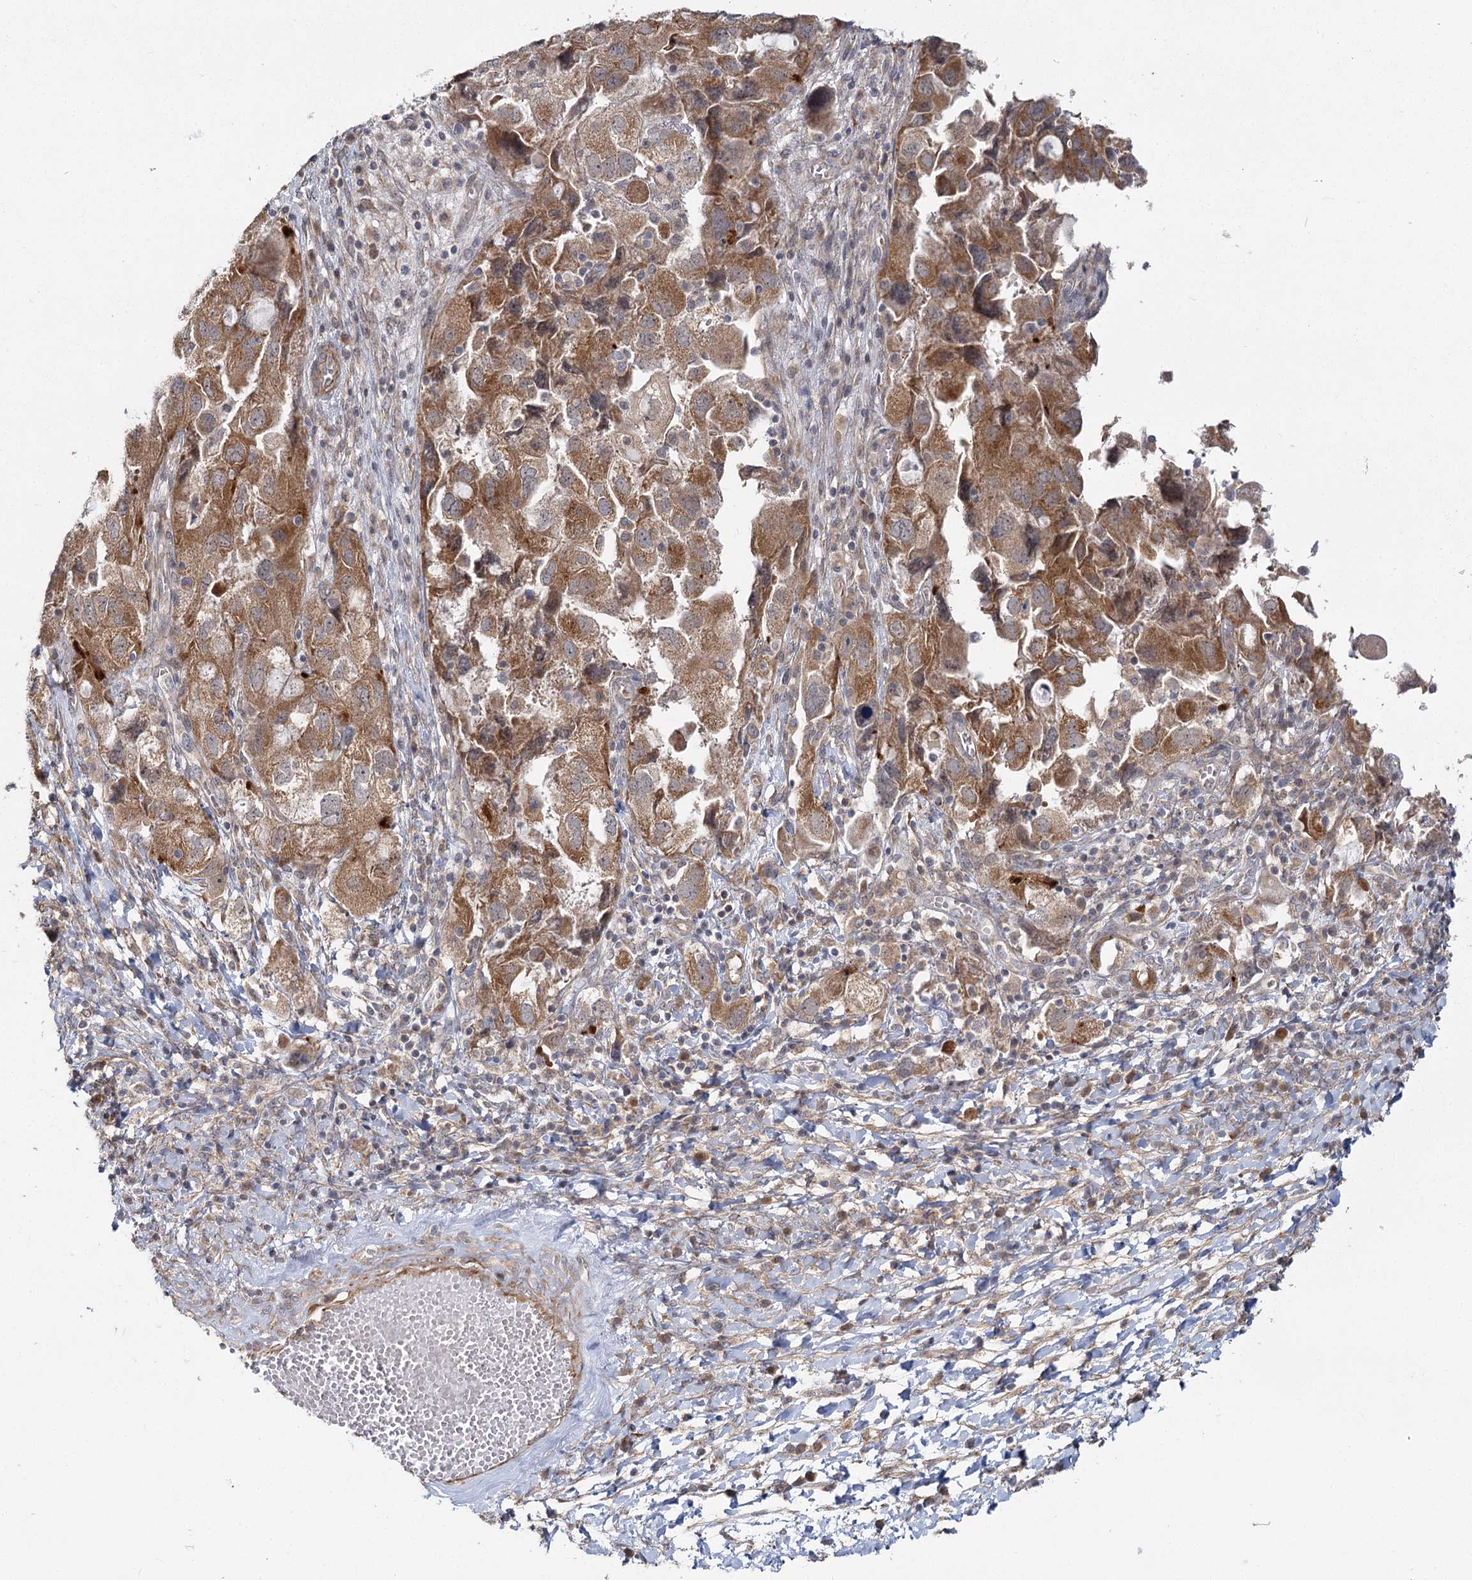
{"staining": {"intensity": "moderate", "quantity": ">75%", "location": "cytoplasmic/membranous"}, "tissue": "ovarian cancer", "cell_type": "Tumor cells", "image_type": "cancer", "snomed": [{"axis": "morphology", "description": "Carcinoma, NOS"}, {"axis": "morphology", "description": "Cystadenocarcinoma, serous, NOS"}, {"axis": "topography", "description": "Ovary"}], "caption": "Immunohistochemistry (IHC) histopathology image of neoplastic tissue: ovarian carcinoma stained using IHC exhibits medium levels of moderate protein expression localized specifically in the cytoplasmic/membranous of tumor cells, appearing as a cytoplasmic/membranous brown color.", "gene": "TBC1D9B", "patient": {"sex": "female", "age": 69}}